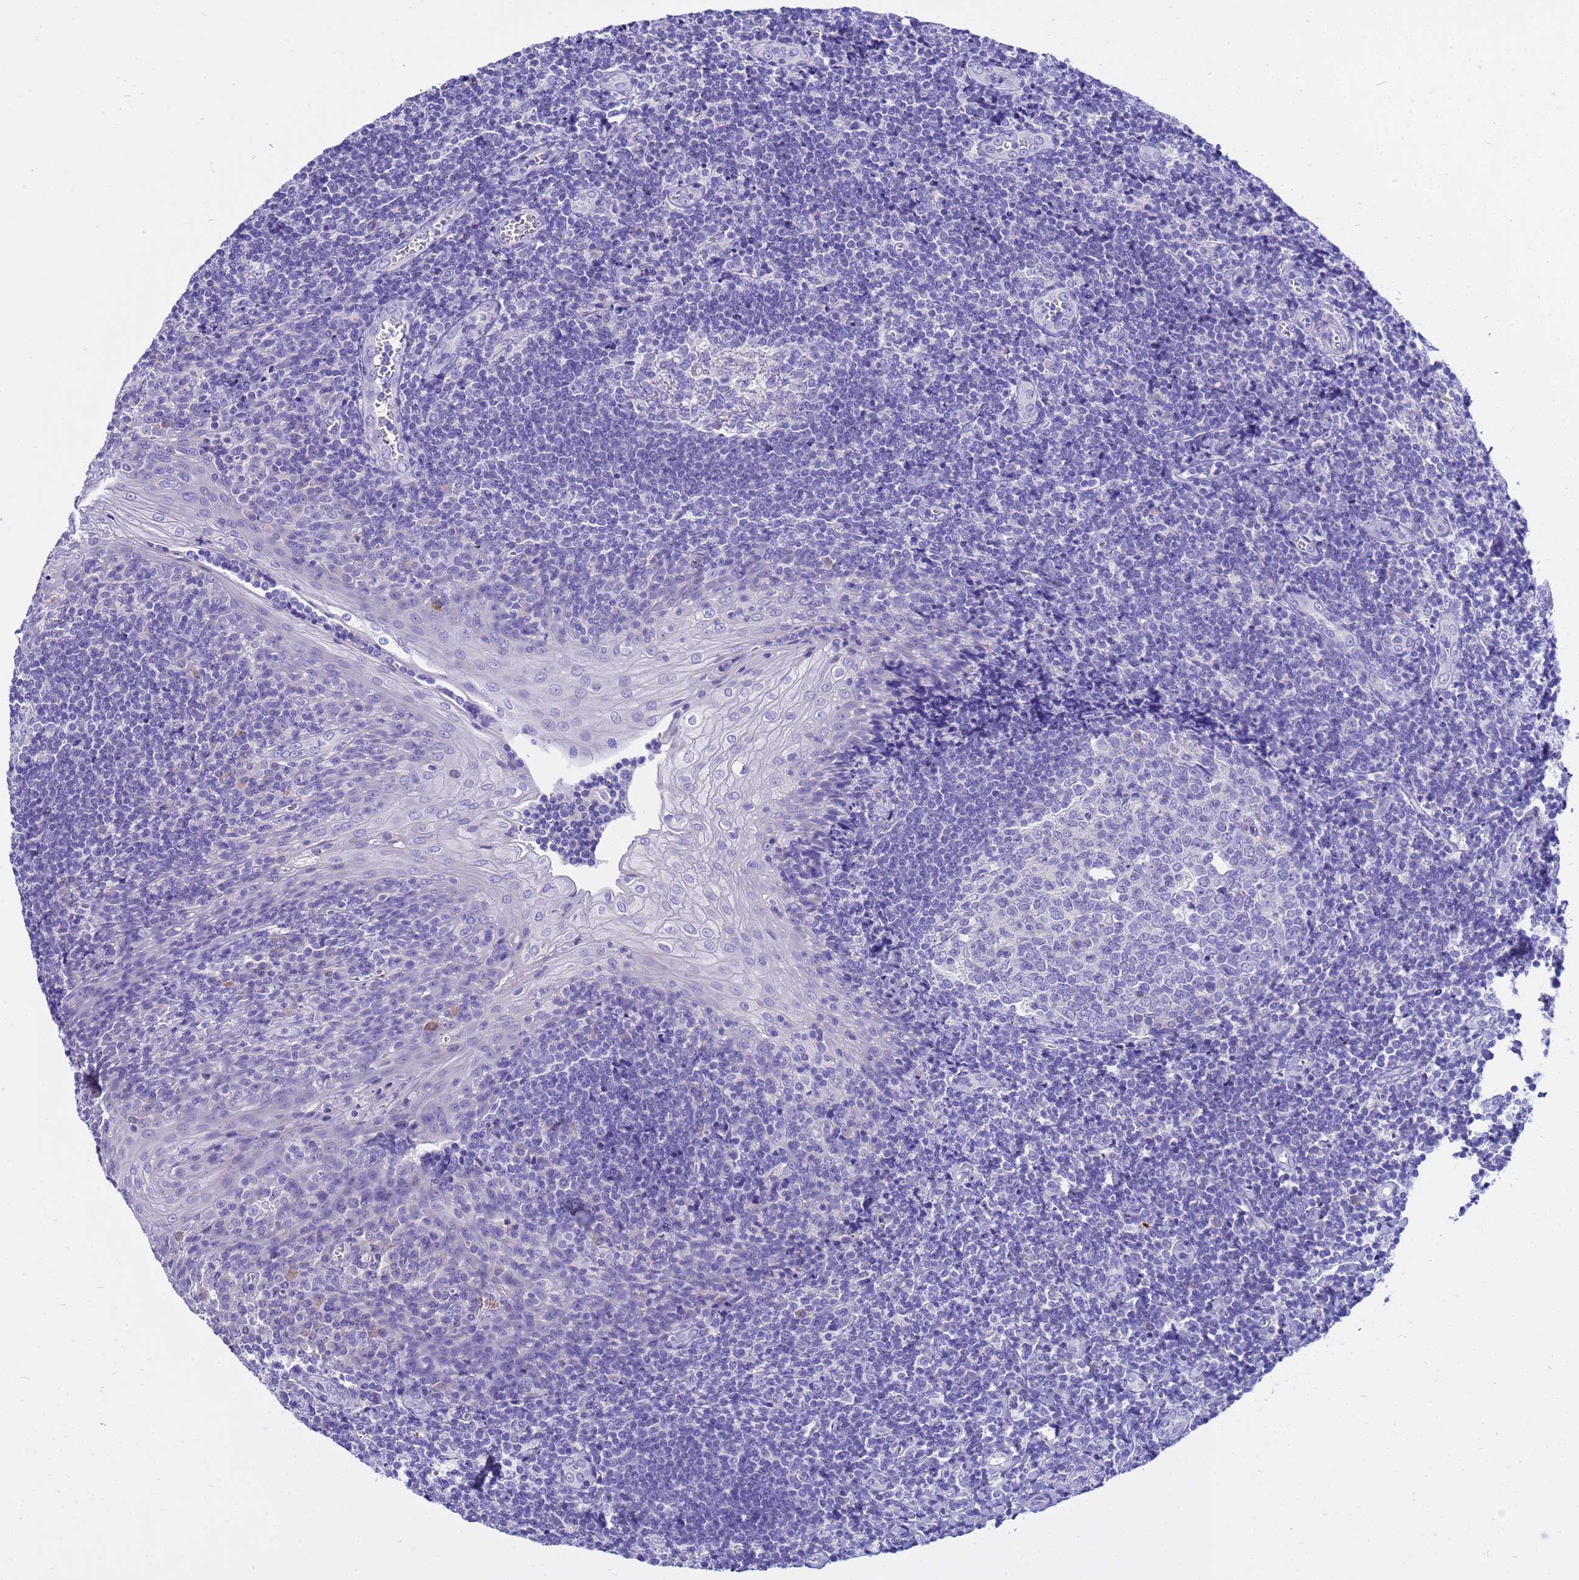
{"staining": {"intensity": "negative", "quantity": "none", "location": "none"}, "tissue": "tonsil", "cell_type": "Germinal center cells", "image_type": "normal", "snomed": [{"axis": "morphology", "description": "Normal tissue, NOS"}, {"axis": "topography", "description": "Tonsil"}], "caption": "Immunohistochemistry (IHC) micrograph of normal human tonsil stained for a protein (brown), which demonstrates no expression in germinal center cells. (DAB immunohistochemistry, high magnification).", "gene": "SYCN", "patient": {"sex": "male", "age": 27}}